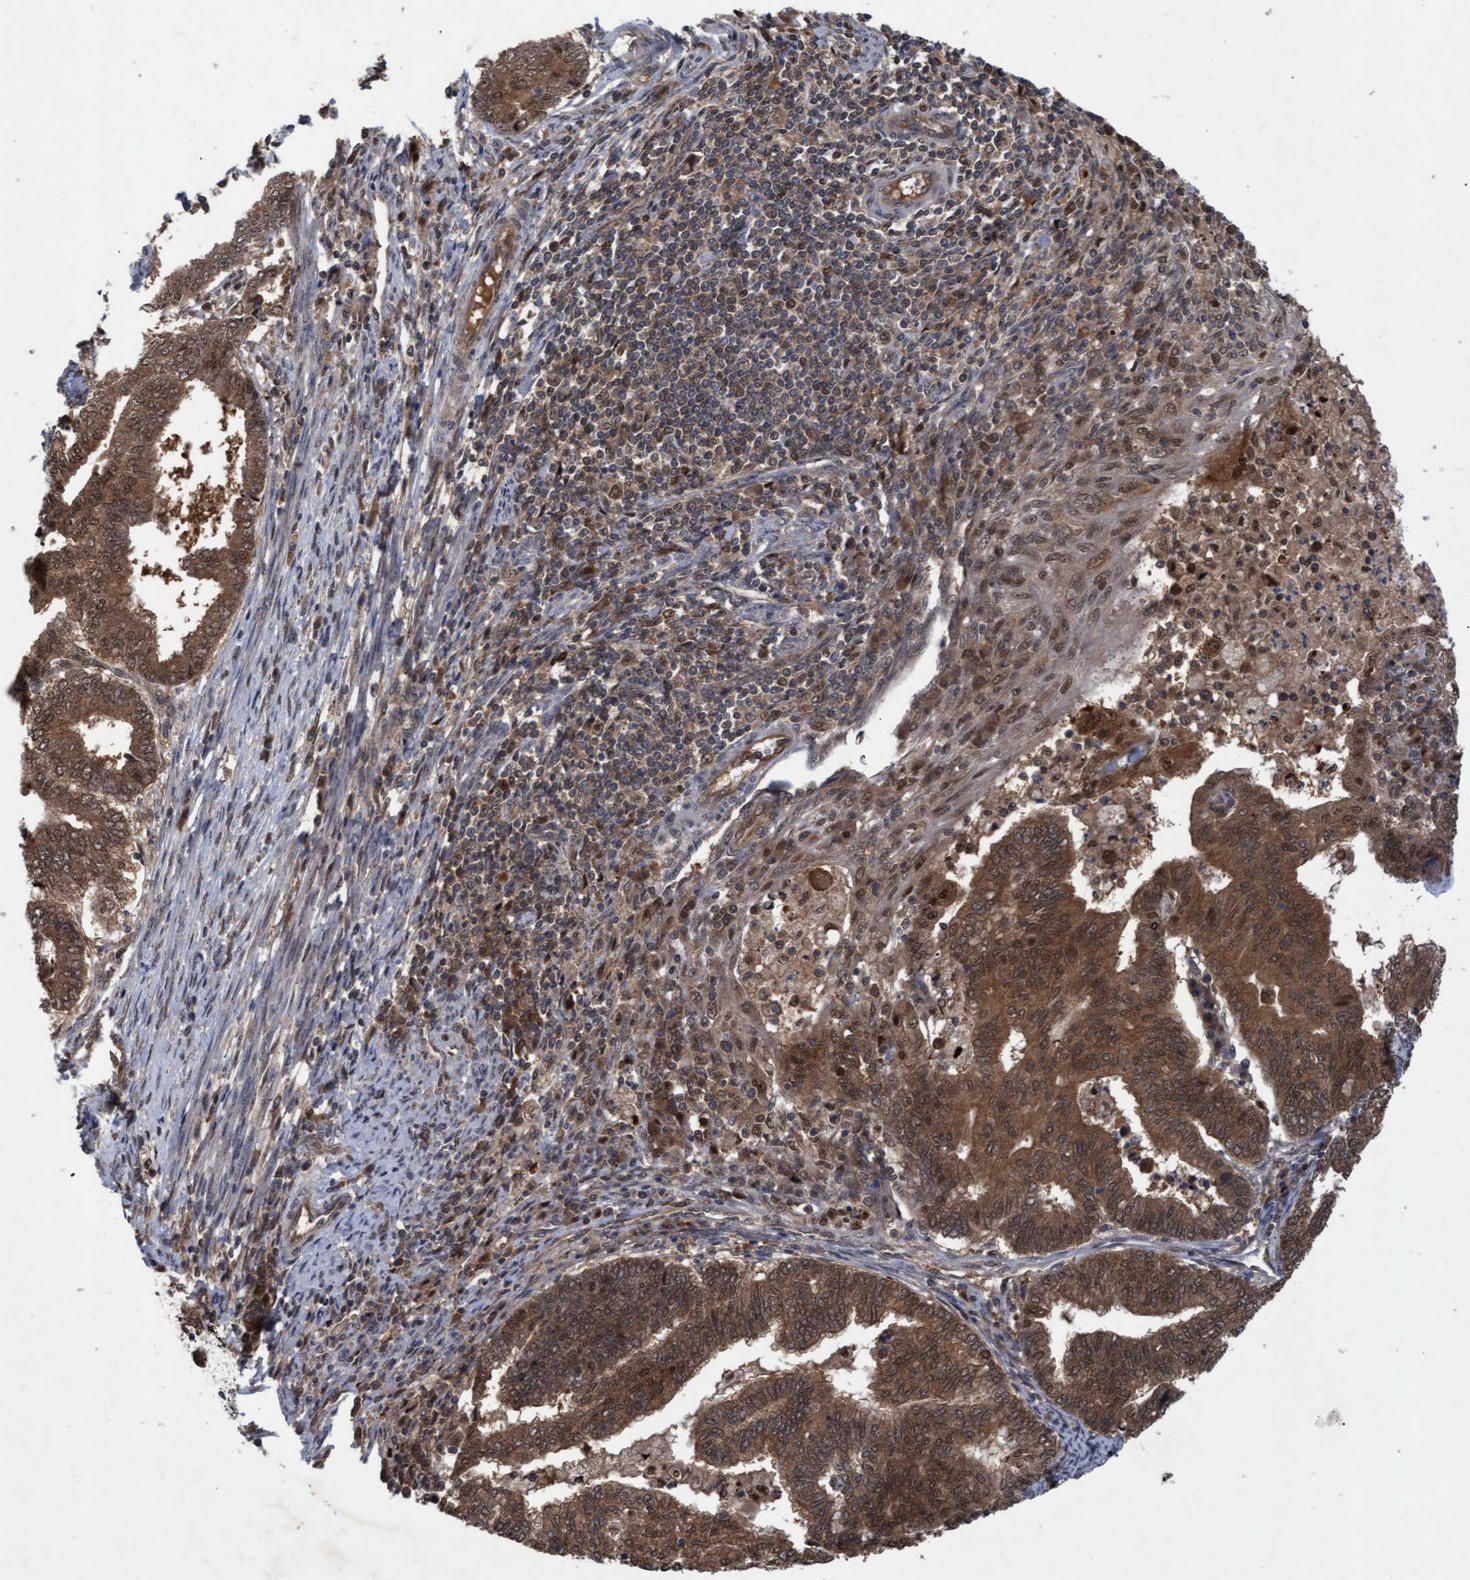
{"staining": {"intensity": "moderate", "quantity": ">75%", "location": "cytoplasmic/membranous,nuclear"}, "tissue": "endometrial cancer", "cell_type": "Tumor cells", "image_type": "cancer", "snomed": [{"axis": "morphology", "description": "Polyp, NOS"}, {"axis": "morphology", "description": "Adenocarcinoma, NOS"}, {"axis": "morphology", "description": "Adenoma, NOS"}, {"axis": "topography", "description": "Endometrium"}], "caption": "Endometrial cancer (adenocarcinoma) tissue shows moderate cytoplasmic/membranous and nuclear staining in about >75% of tumor cells, visualized by immunohistochemistry.", "gene": "PSMB6", "patient": {"sex": "female", "age": 79}}